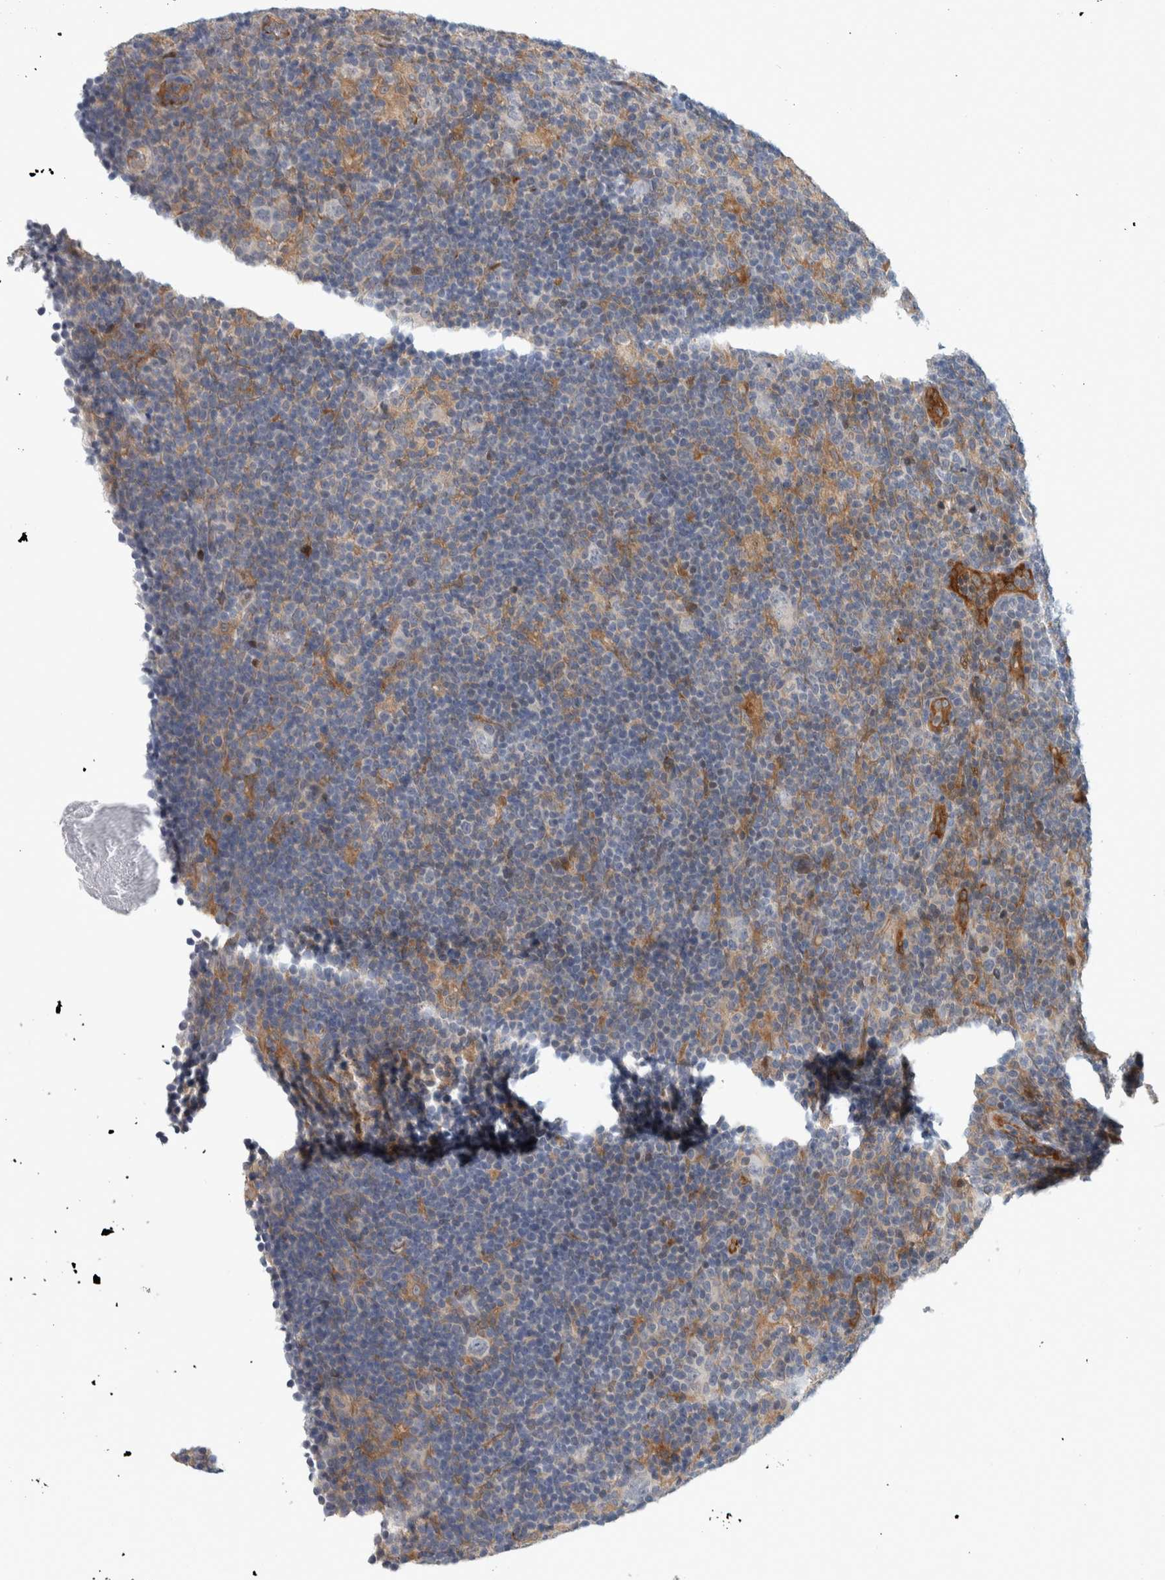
{"staining": {"intensity": "negative", "quantity": "none", "location": "none"}, "tissue": "lymphoma", "cell_type": "Tumor cells", "image_type": "cancer", "snomed": [{"axis": "morphology", "description": "Hodgkin's disease, NOS"}, {"axis": "topography", "description": "Lymph node"}], "caption": "IHC image of neoplastic tissue: human Hodgkin's disease stained with DAB (3,3'-diaminobenzidine) demonstrates no significant protein expression in tumor cells.", "gene": "MSL1", "patient": {"sex": "female", "age": 57}}